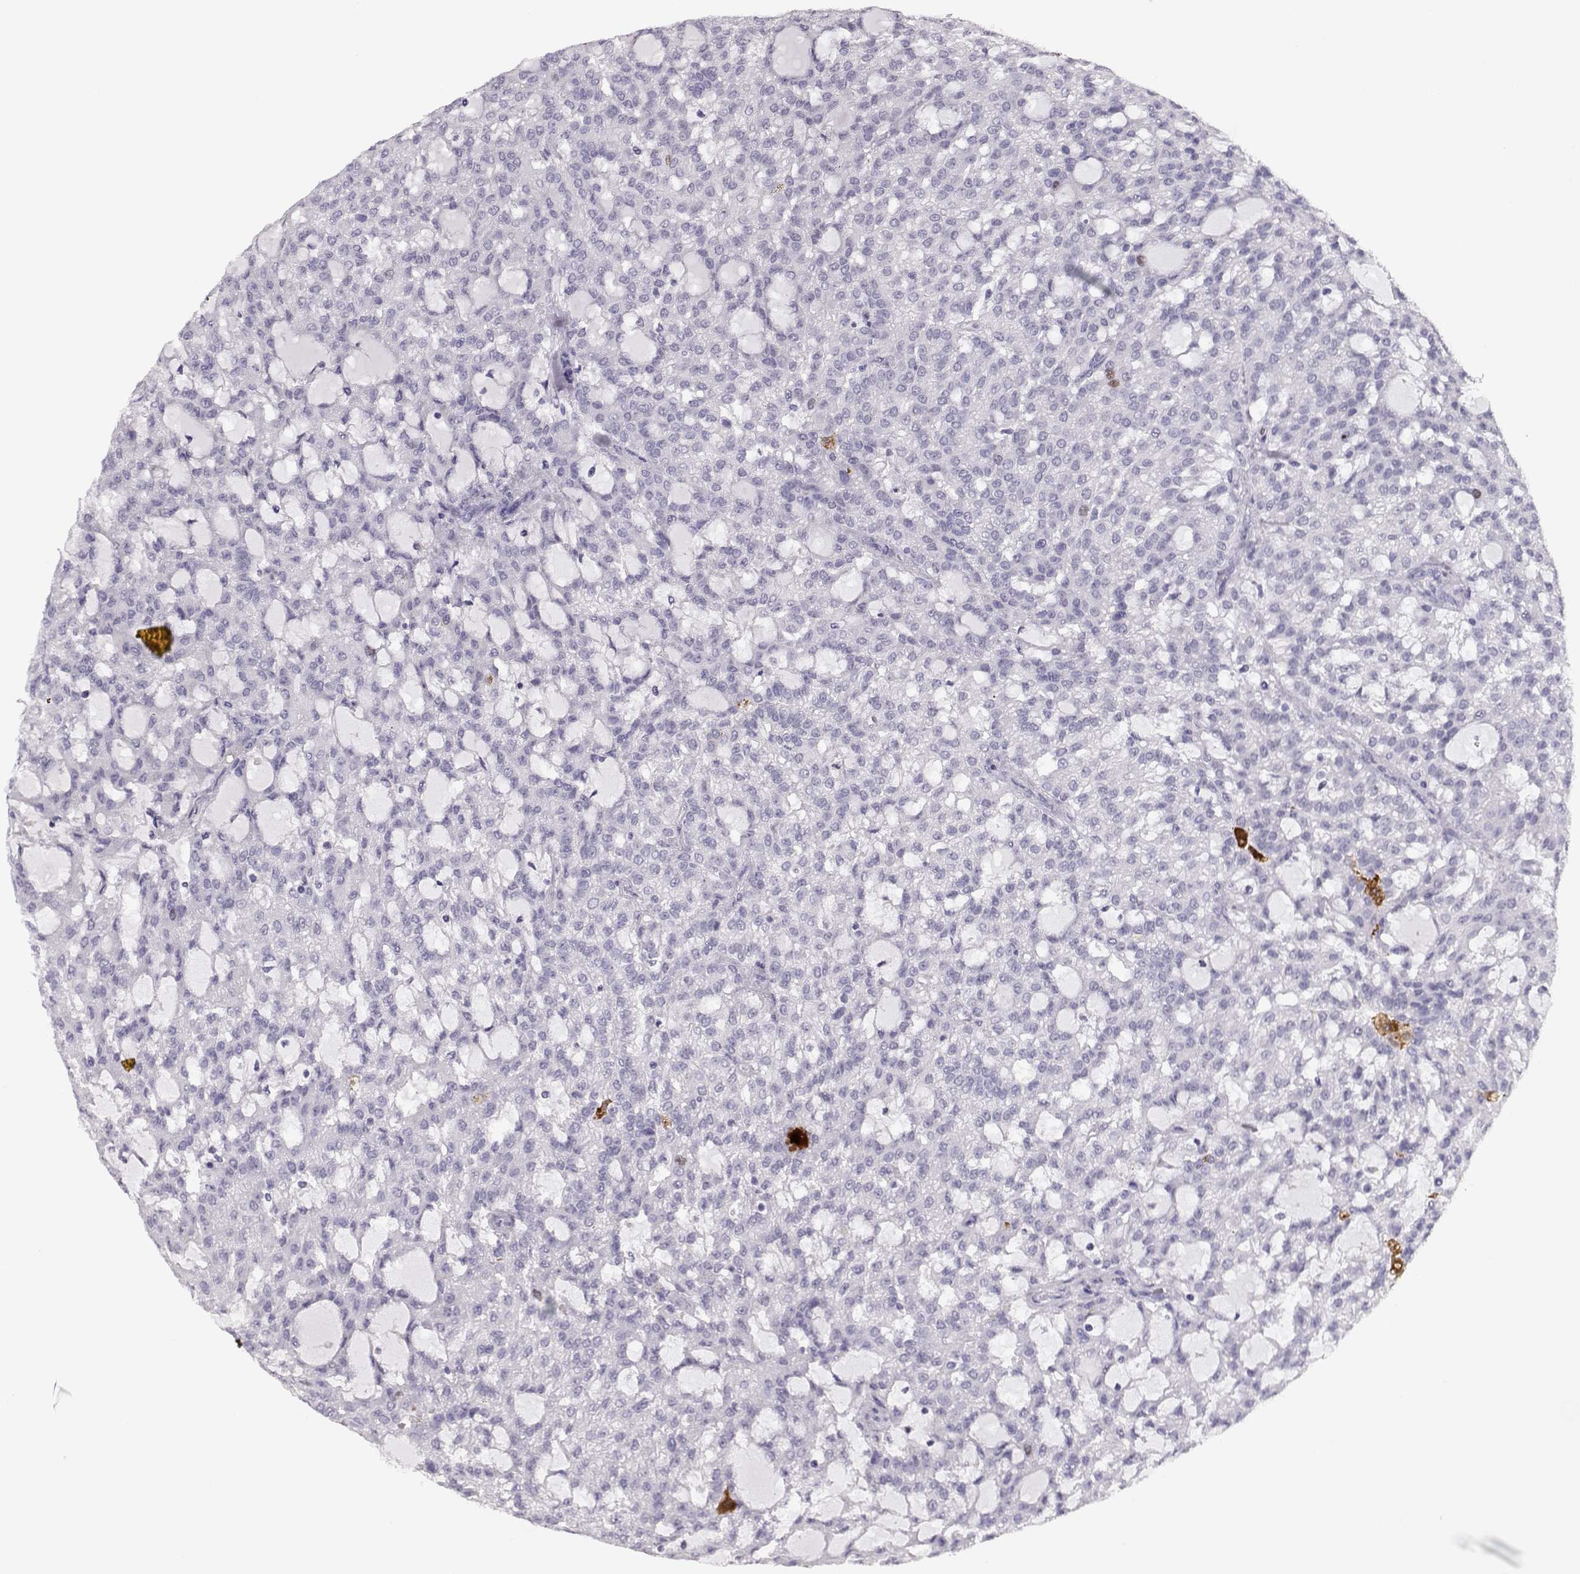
{"staining": {"intensity": "negative", "quantity": "none", "location": "none"}, "tissue": "renal cancer", "cell_type": "Tumor cells", "image_type": "cancer", "snomed": [{"axis": "morphology", "description": "Adenocarcinoma, NOS"}, {"axis": "topography", "description": "Kidney"}], "caption": "Immunohistochemical staining of renal adenocarcinoma displays no significant staining in tumor cells. (Stains: DAB (3,3'-diaminobenzidine) immunohistochemistry with hematoxylin counter stain, Microscopy: brightfield microscopy at high magnification).", "gene": "SGO1", "patient": {"sex": "male", "age": 63}}